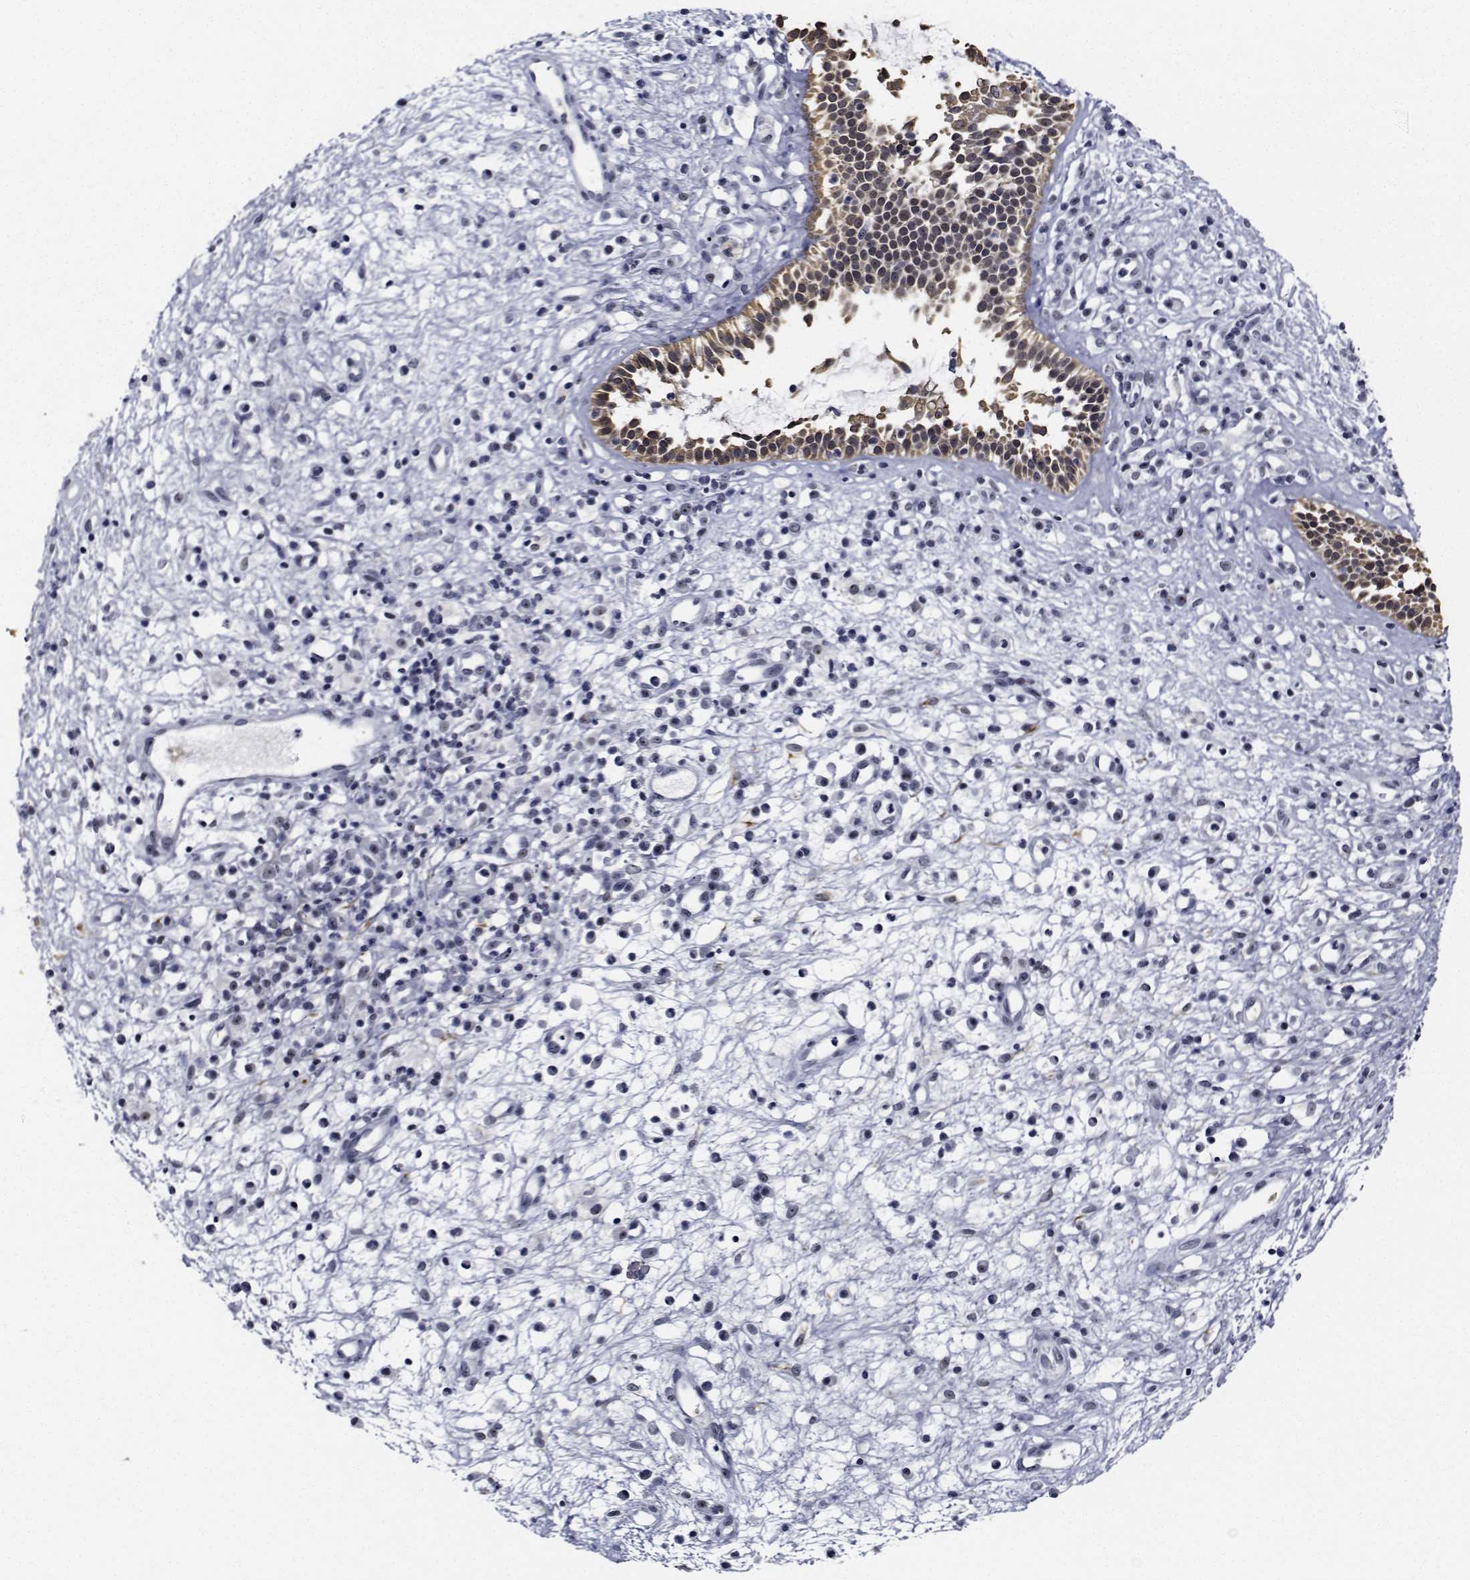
{"staining": {"intensity": "weak", "quantity": "25%-75%", "location": "cytoplasmic/membranous"}, "tissue": "nasopharynx", "cell_type": "Respiratory epithelial cells", "image_type": "normal", "snomed": [{"axis": "morphology", "description": "Normal tissue, NOS"}, {"axis": "topography", "description": "Nasopharynx"}], "caption": "An immunohistochemistry (IHC) photomicrograph of unremarkable tissue is shown. Protein staining in brown highlights weak cytoplasmic/membranous positivity in nasopharynx within respiratory epithelial cells. (Brightfield microscopy of DAB IHC at high magnification).", "gene": "NVL", "patient": {"sex": "male", "age": 77}}